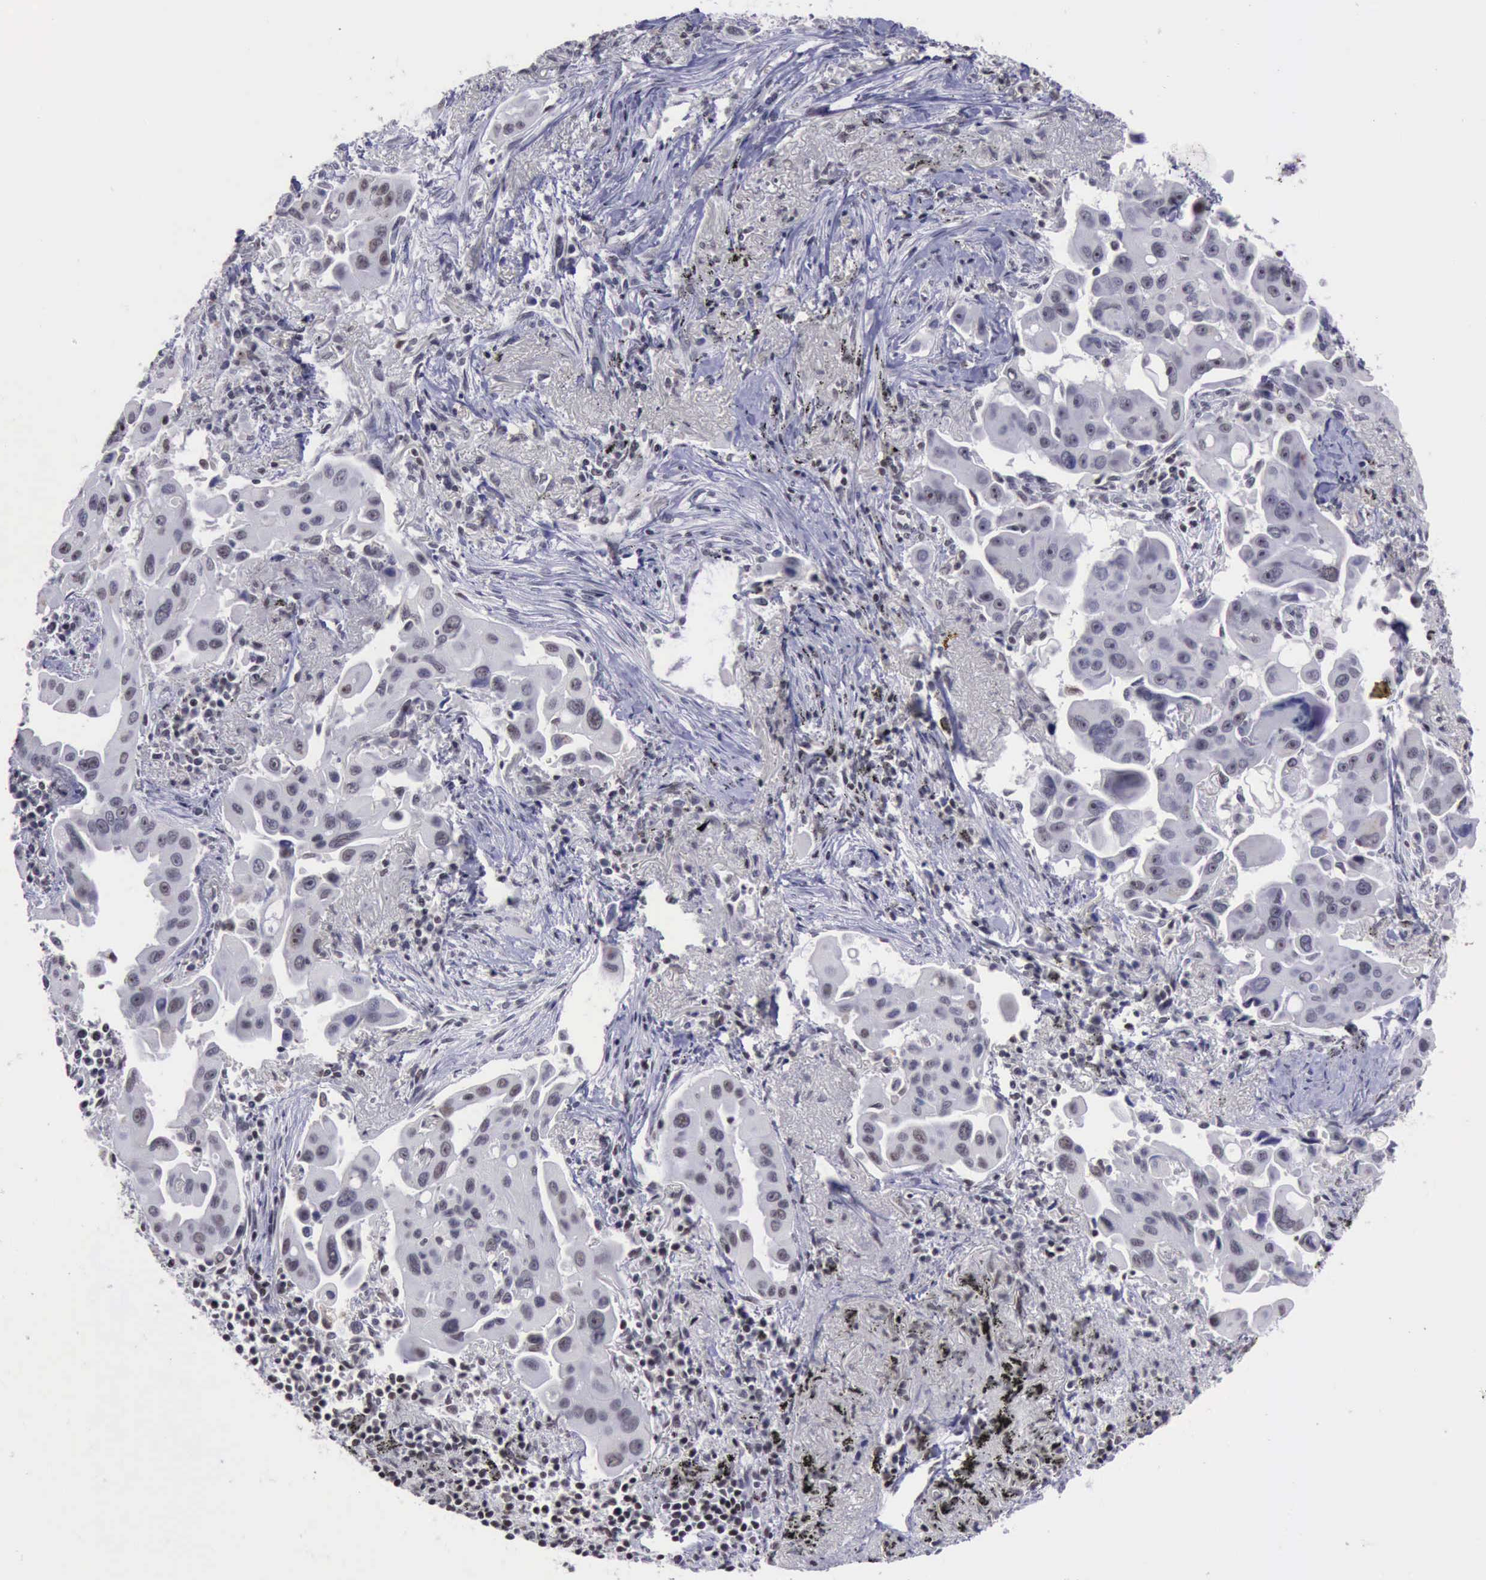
{"staining": {"intensity": "weak", "quantity": "25%-75%", "location": "nuclear"}, "tissue": "lung cancer", "cell_type": "Tumor cells", "image_type": "cancer", "snomed": [{"axis": "morphology", "description": "Adenocarcinoma, NOS"}, {"axis": "topography", "description": "Lung"}], "caption": "This histopathology image reveals lung cancer stained with immunohistochemistry (IHC) to label a protein in brown. The nuclear of tumor cells show weak positivity for the protein. Nuclei are counter-stained blue.", "gene": "YY1", "patient": {"sex": "male", "age": 68}}